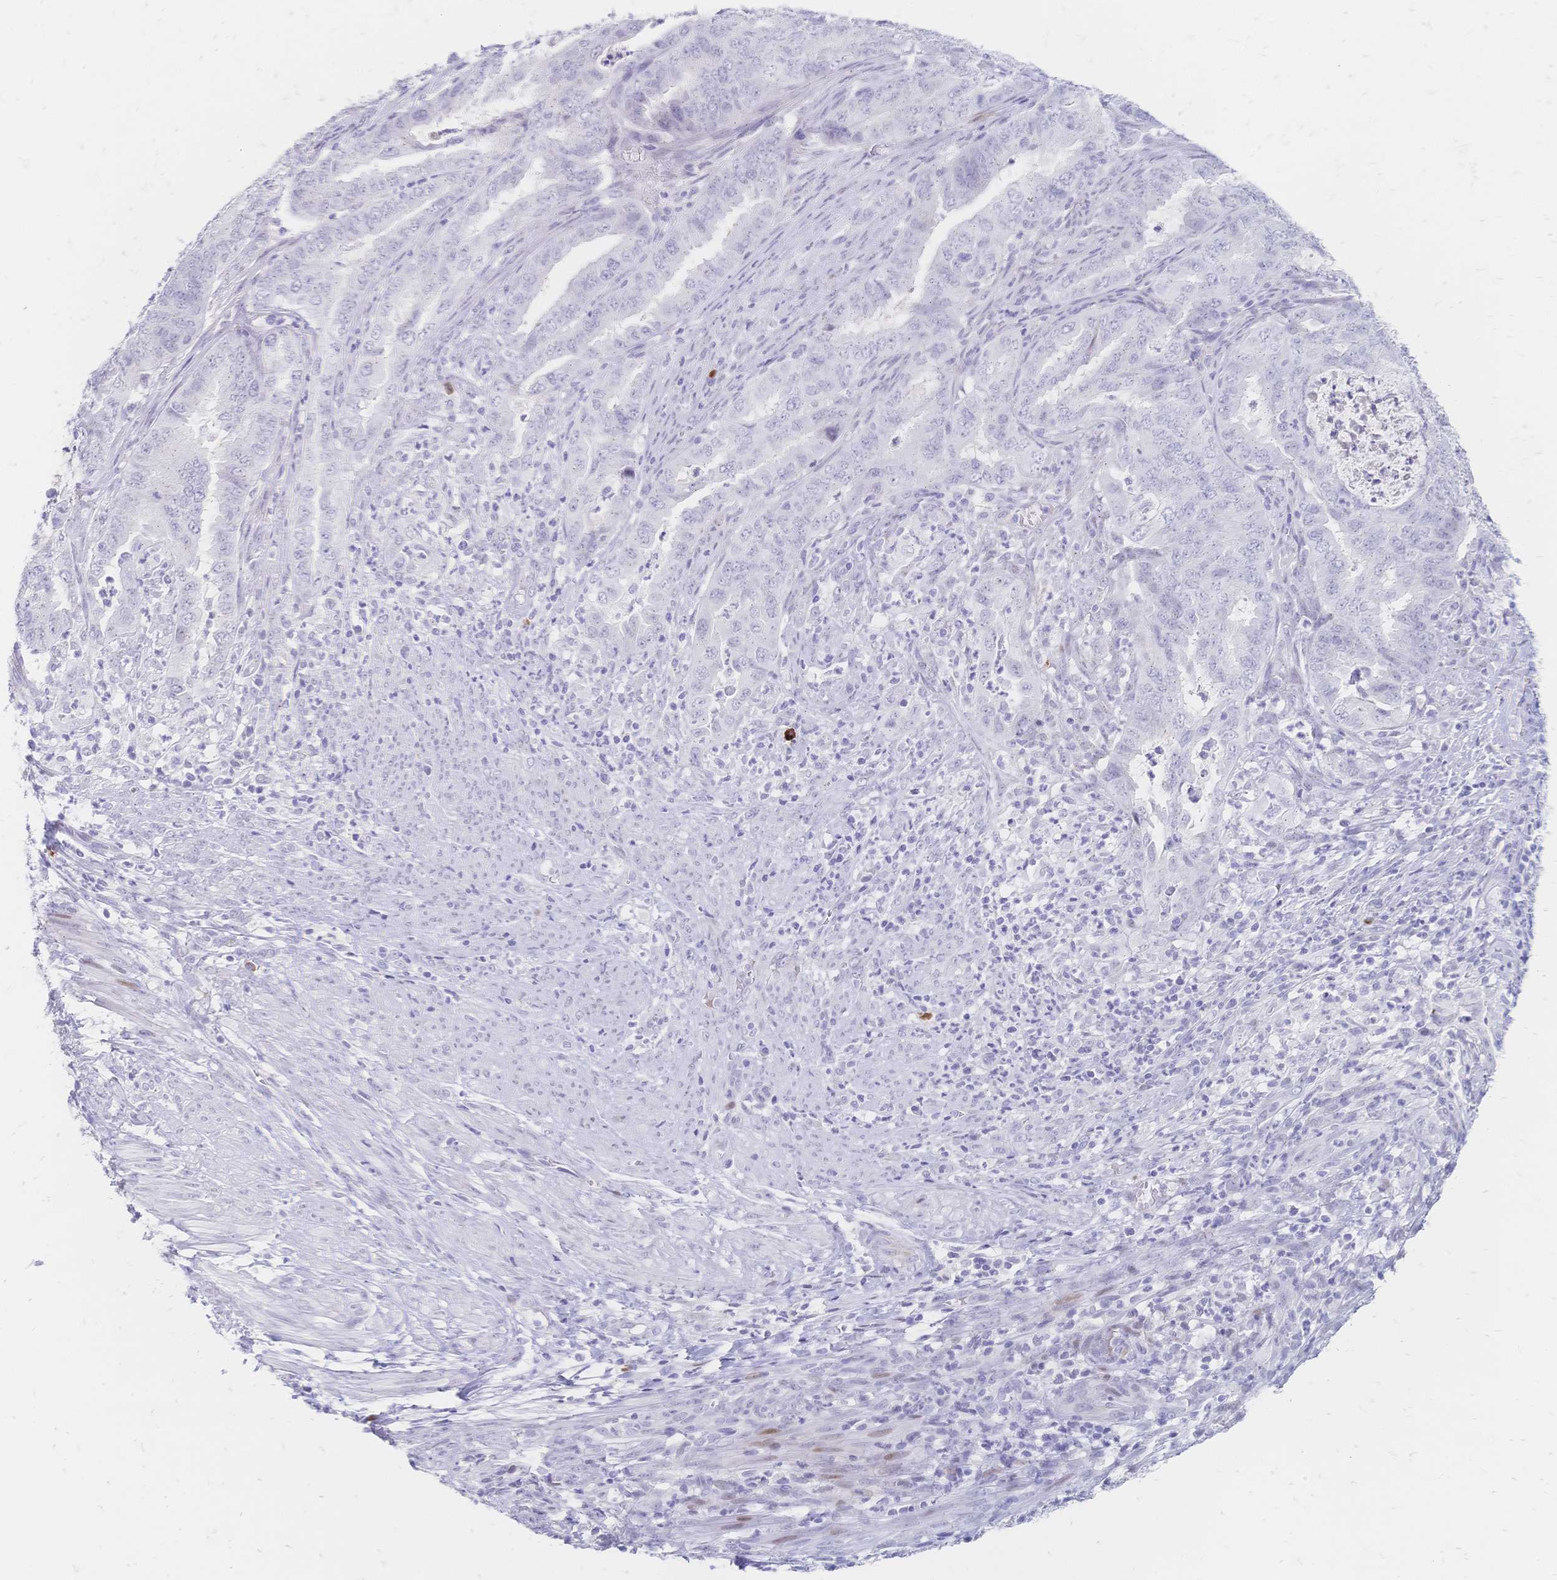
{"staining": {"intensity": "negative", "quantity": "none", "location": "none"}, "tissue": "endometrial cancer", "cell_type": "Tumor cells", "image_type": "cancer", "snomed": [{"axis": "morphology", "description": "Adenocarcinoma, NOS"}, {"axis": "topography", "description": "Endometrium"}], "caption": "The immunohistochemistry (IHC) micrograph has no significant staining in tumor cells of adenocarcinoma (endometrial) tissue.", "gene": "PSORS1C2", "patient": {"sex": "female", "age": 51}}